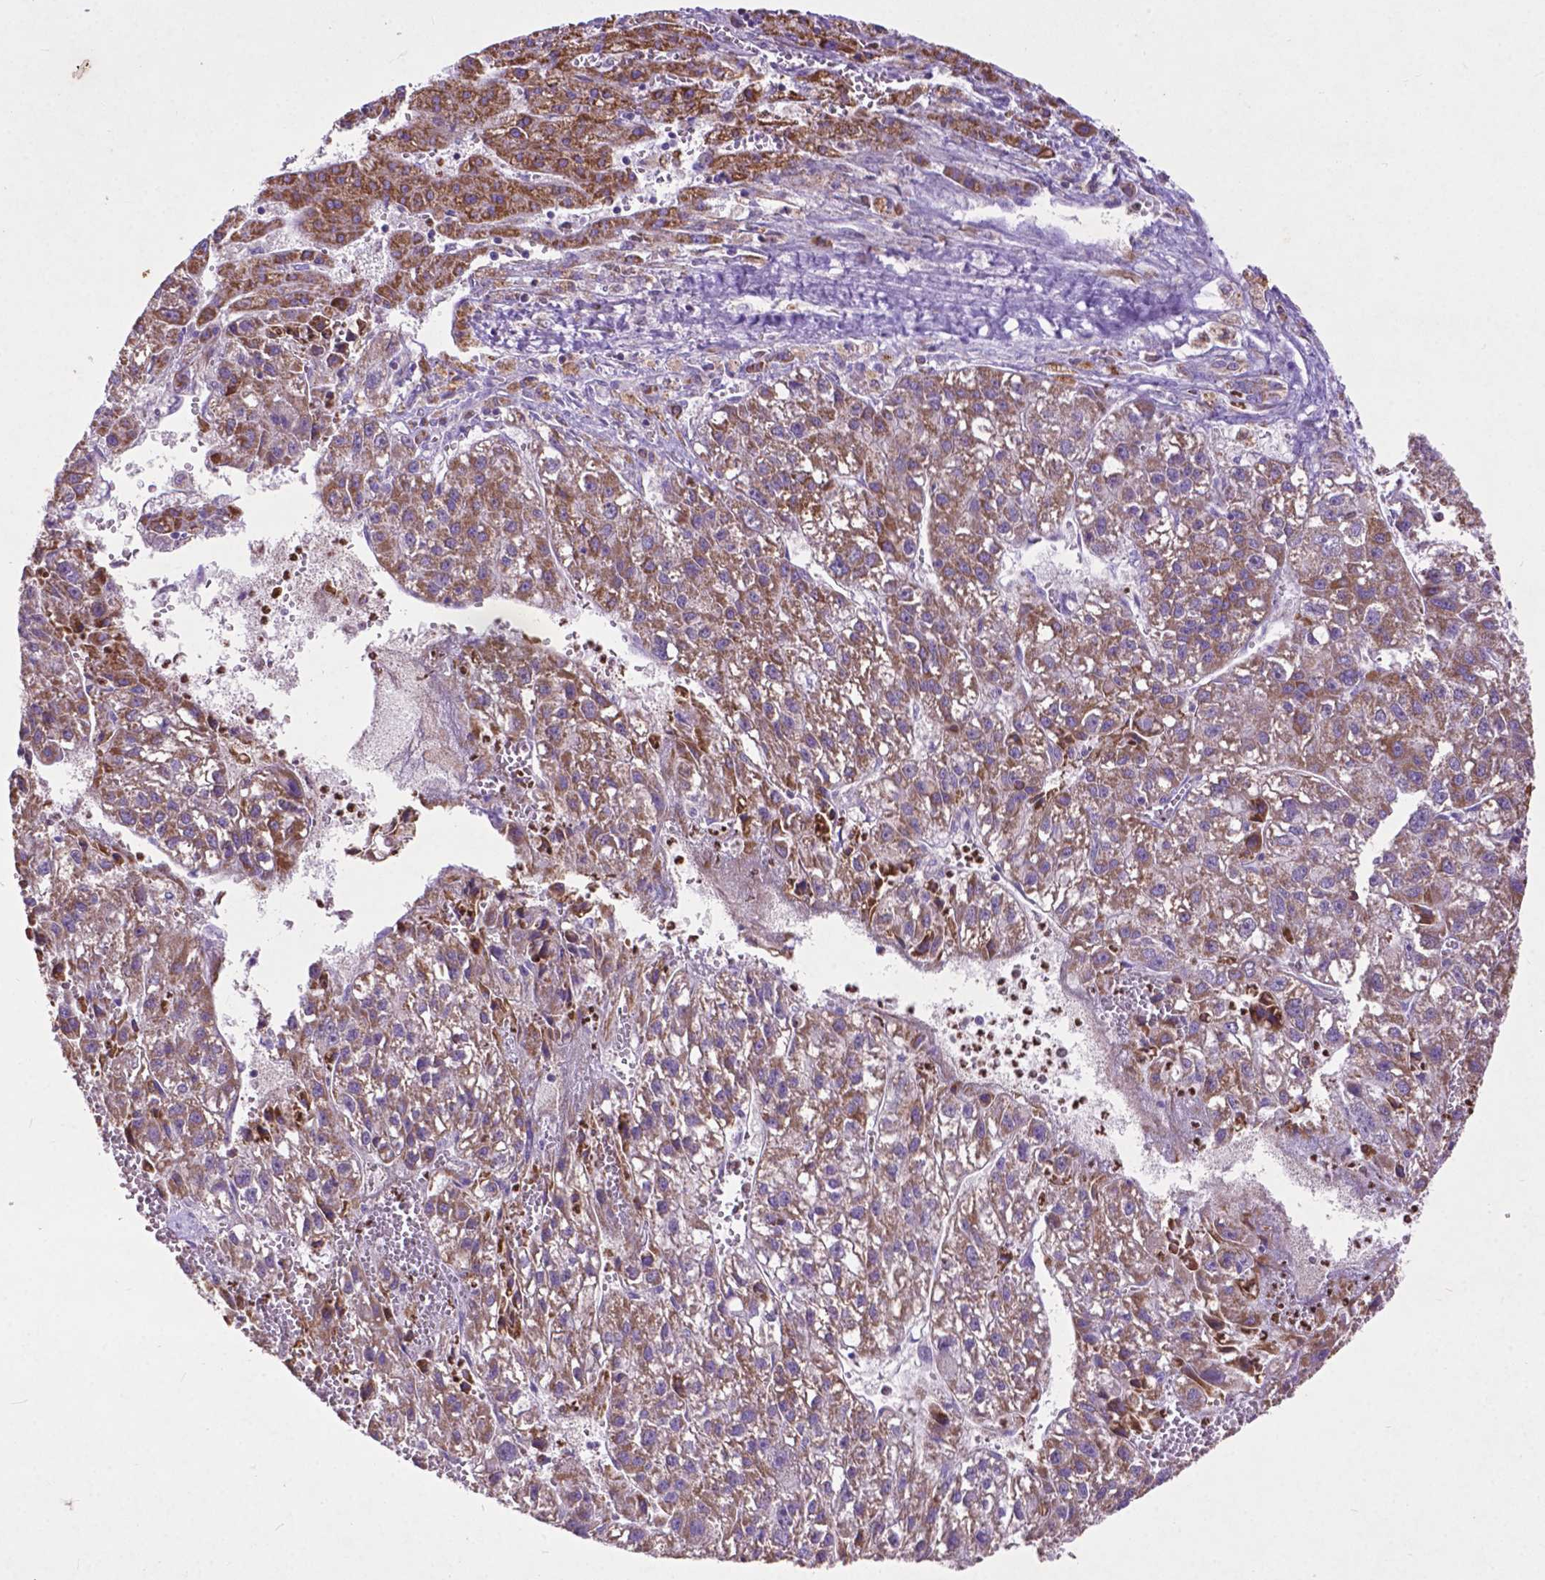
{"staining": {"intensity": "moderate", "quantity": ">75%", "location": "cytoplasmic/membranous"}, "tissue": "liver cancer", "cell_type": "Tumor cells", "image_type": "cancer", "snomed": [{"axis": "morphology", "description": "Carcinoma, Hepatocellular, NOS"}, {"axis": "topography", "description": "Liver"}], "caption": "Immunohistochemistry staining of liver hepatocellular carcinoma, which demonstrates medium levels of moderate cytoplasmic/membranous staining in approximately >75% of tumor cells indicating moderate cytoplasmic/membranous protein staining. The staining was performed using DAB (brown) for protein detection and nuclei were counterstained in hematoxylin (blue).", "gene": "THEGL", "patient": {"sex": "female", "age": 70}}